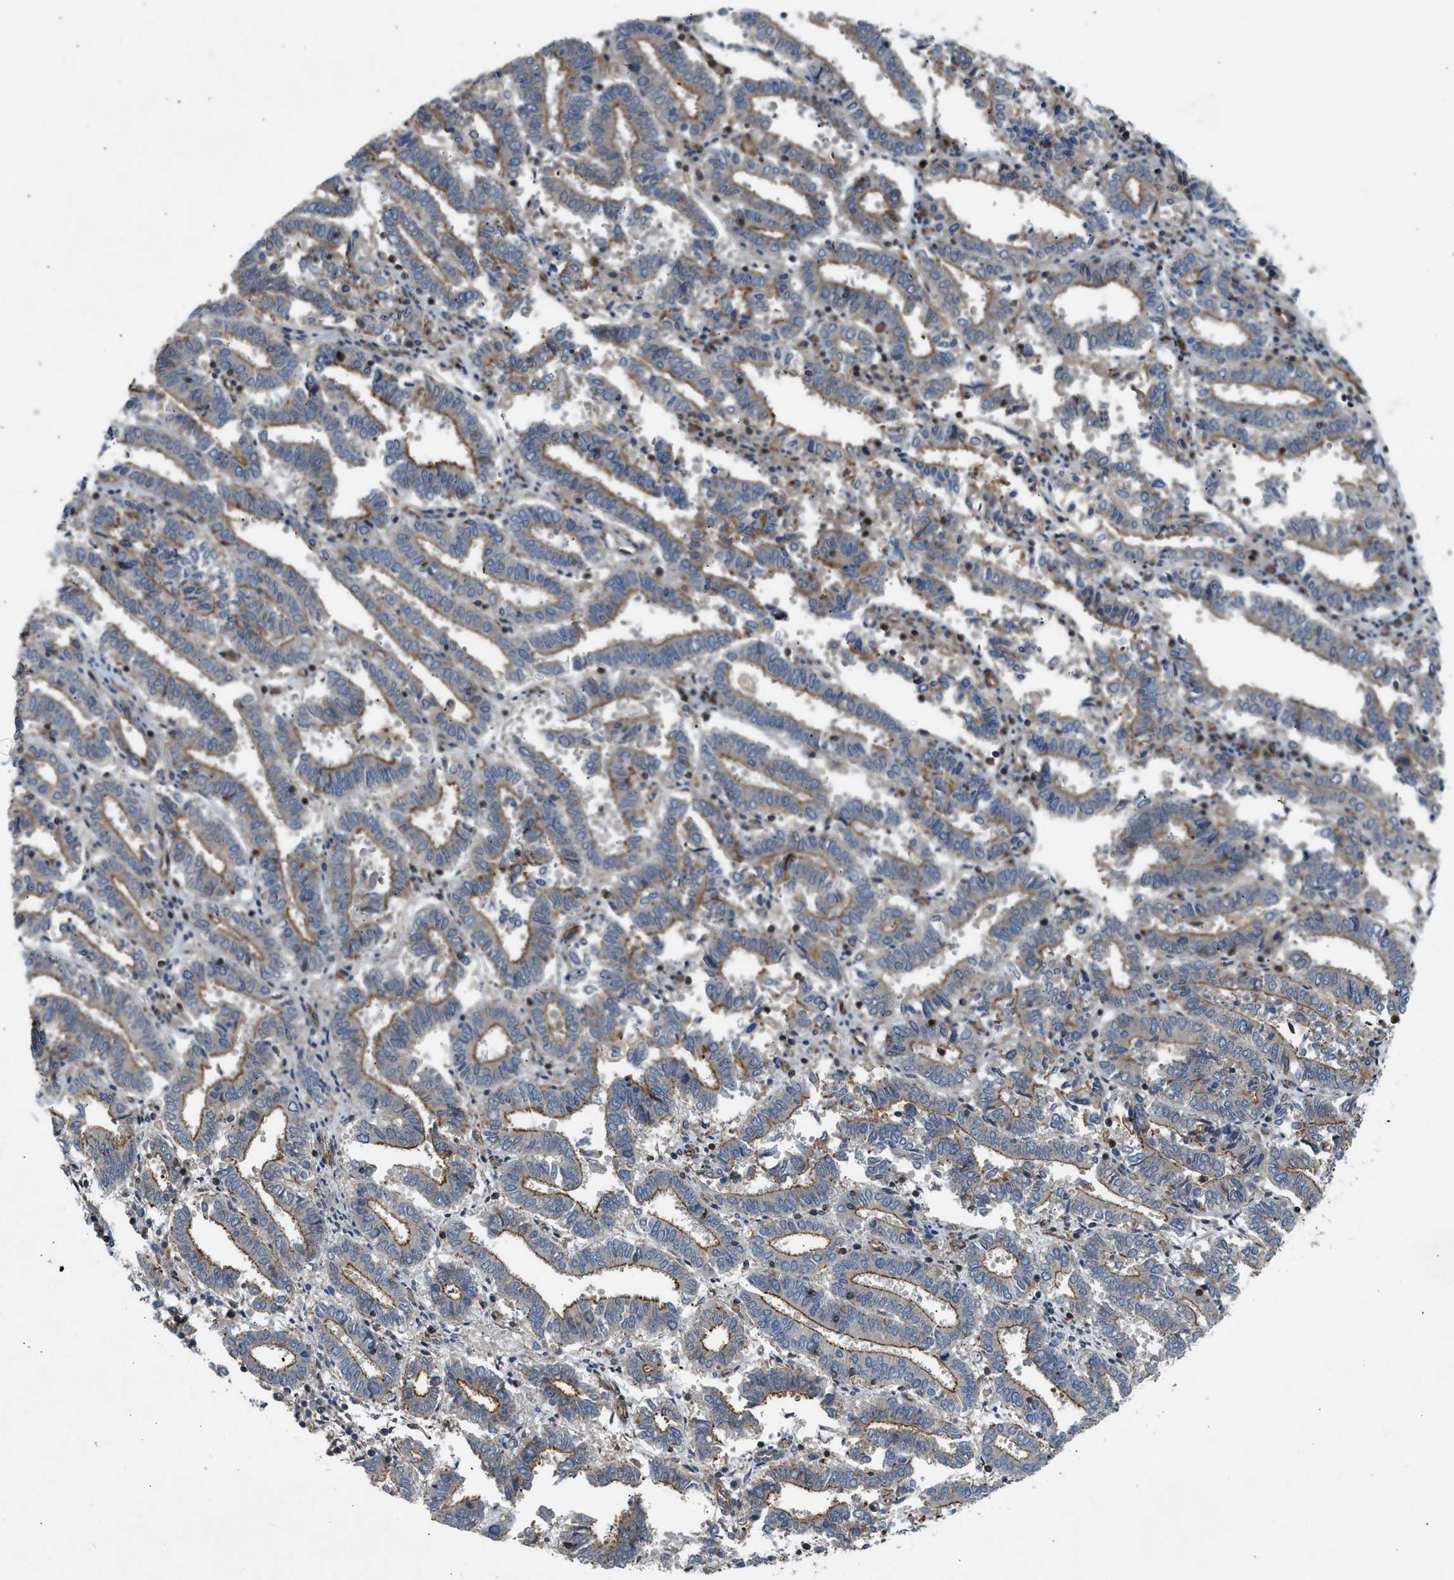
{"staining": {"intensity": "strong", "quantity": ">75%", "location": "cytoplasmic/membranous"}, "tissue": "endometrial cancer", "cell_type": "Tumor cells", "image_type": "cancer", "snomed": [{"axis": "morphology", "description": "Adenocarcinoma, NOS"}, {"axis": "topography", "description": "Uterus"}], "caption": "DAB (3,3'-diaminobenzidine) immunohistochemical staining of human adenocarcinoma (endometrial) displays strong cytoplasmic/membranous protein positivity in approximately >75% of tumor cells.", "gene": "NYNRIN", "patient": {"sex": "female", "age": 83}}